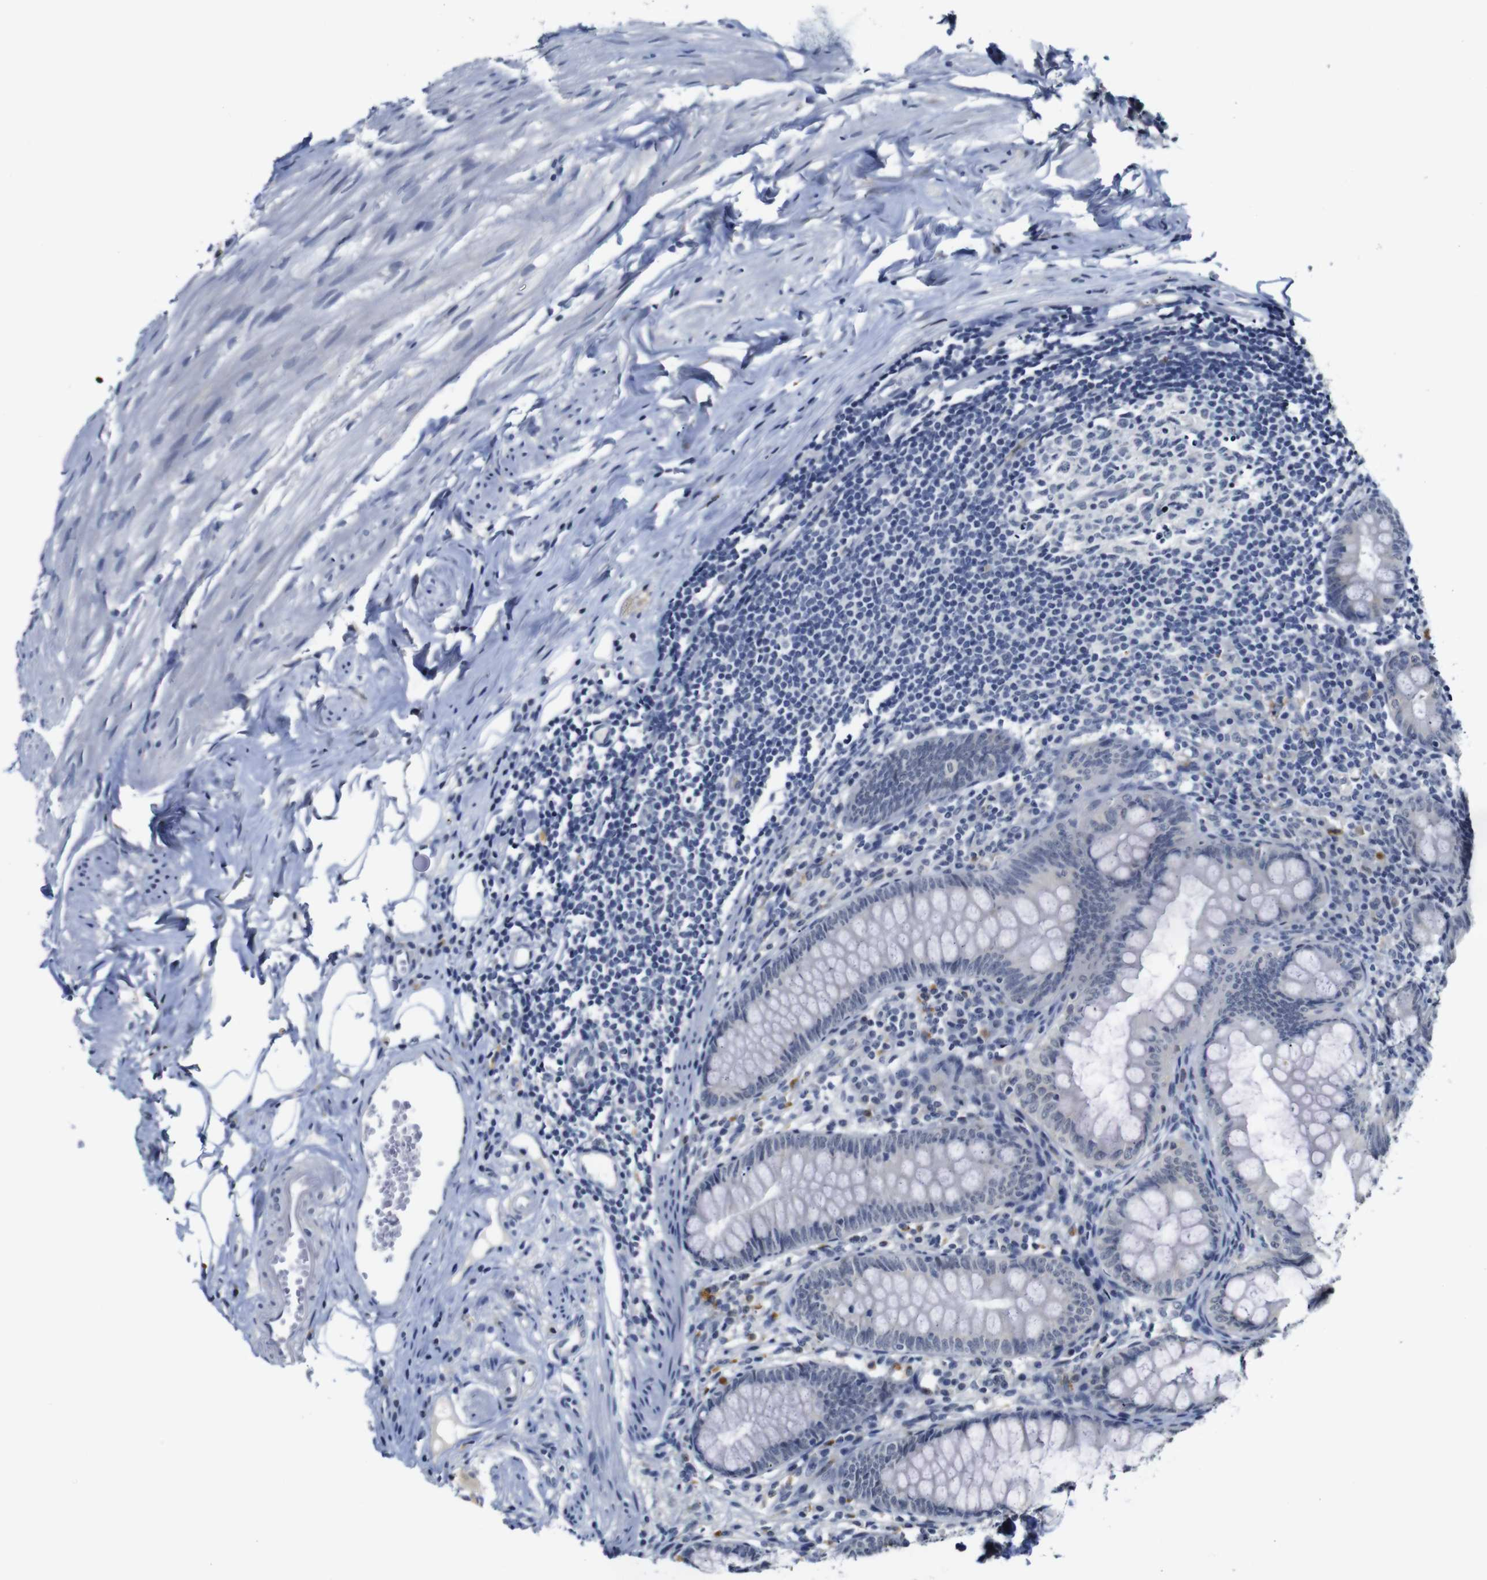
{"staining": {"intensity": "weak", "quantity": "<25%", "location": "cytoplasmic/membranous"}, "tissue": "appendix", "cell_type": "Glandular cells", "image_type": "normal", "snomed": [{"axis": "morphology", "description": "Normal tissue, NOS"}, {"axis": "topography", "description": "Appendix"}], "caption": "Immunohistochemistry of normal human appendix exhibits no positivity in glandular cells. (DAB immunohistochemistry (IHC) visualized using brightfield microscopy, high magnification).", "gene": "NTRK3", "patient": {"sex": "female", "age": 77}}